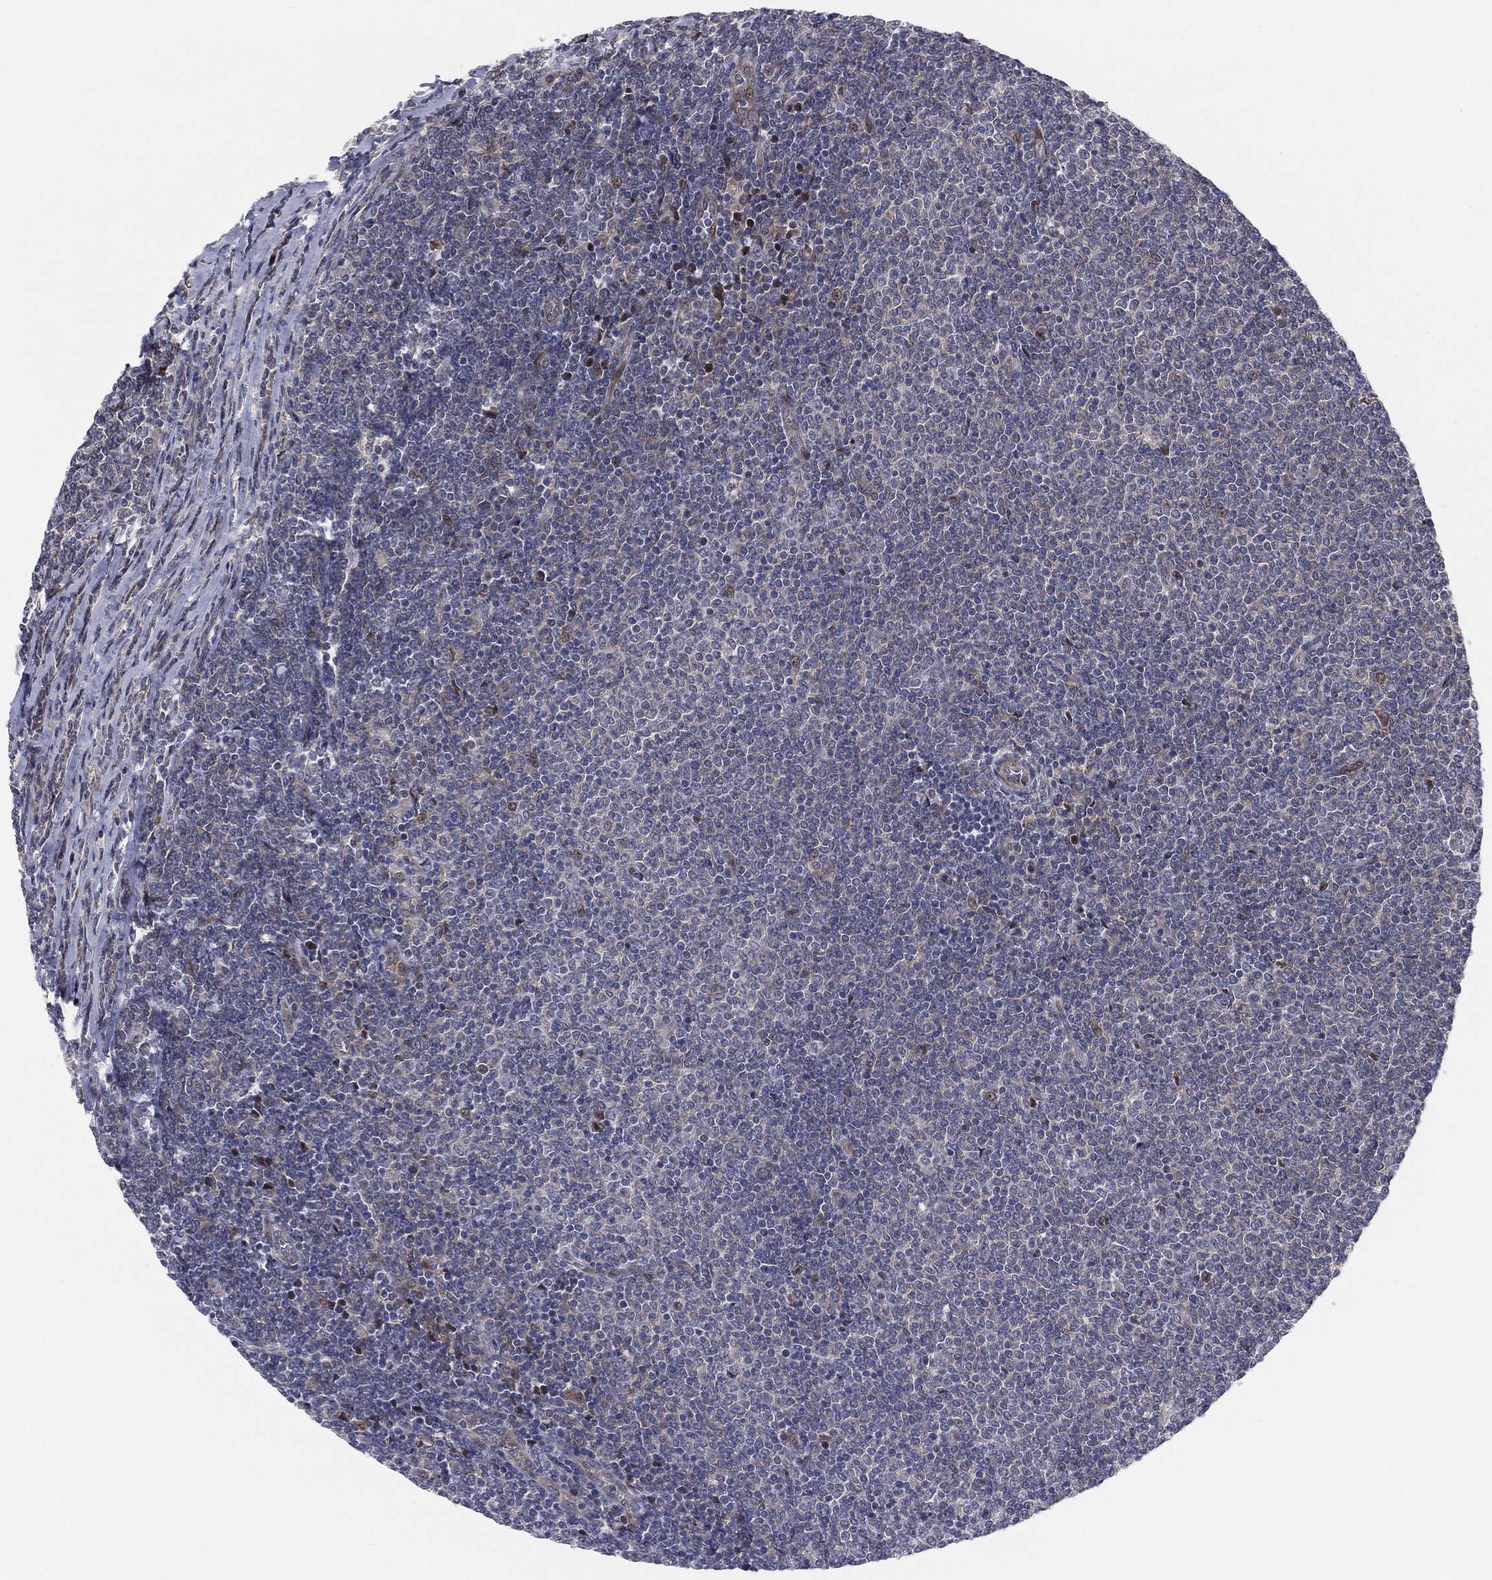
{"staining": {"intensity": "weak", "quantity": "<25%", "location": "cytoplasmic/membranous"}, "tissue": "lymphoma", "cell_type": "Tumor cells", "image_type": "cancer", "snomed": [{"axis": "morphology", "description": "Malignant lymphoma, non-Hodgkin's type, Low grade"}, {"axis": "topography", "description": "Lymph node"}], "caption": "Immunohistochemical staining of human lymphoma reveals no significant positivity in tumor cells.", "gene": "UTP14A", "patient": {"sex": "male", "age": 52}}